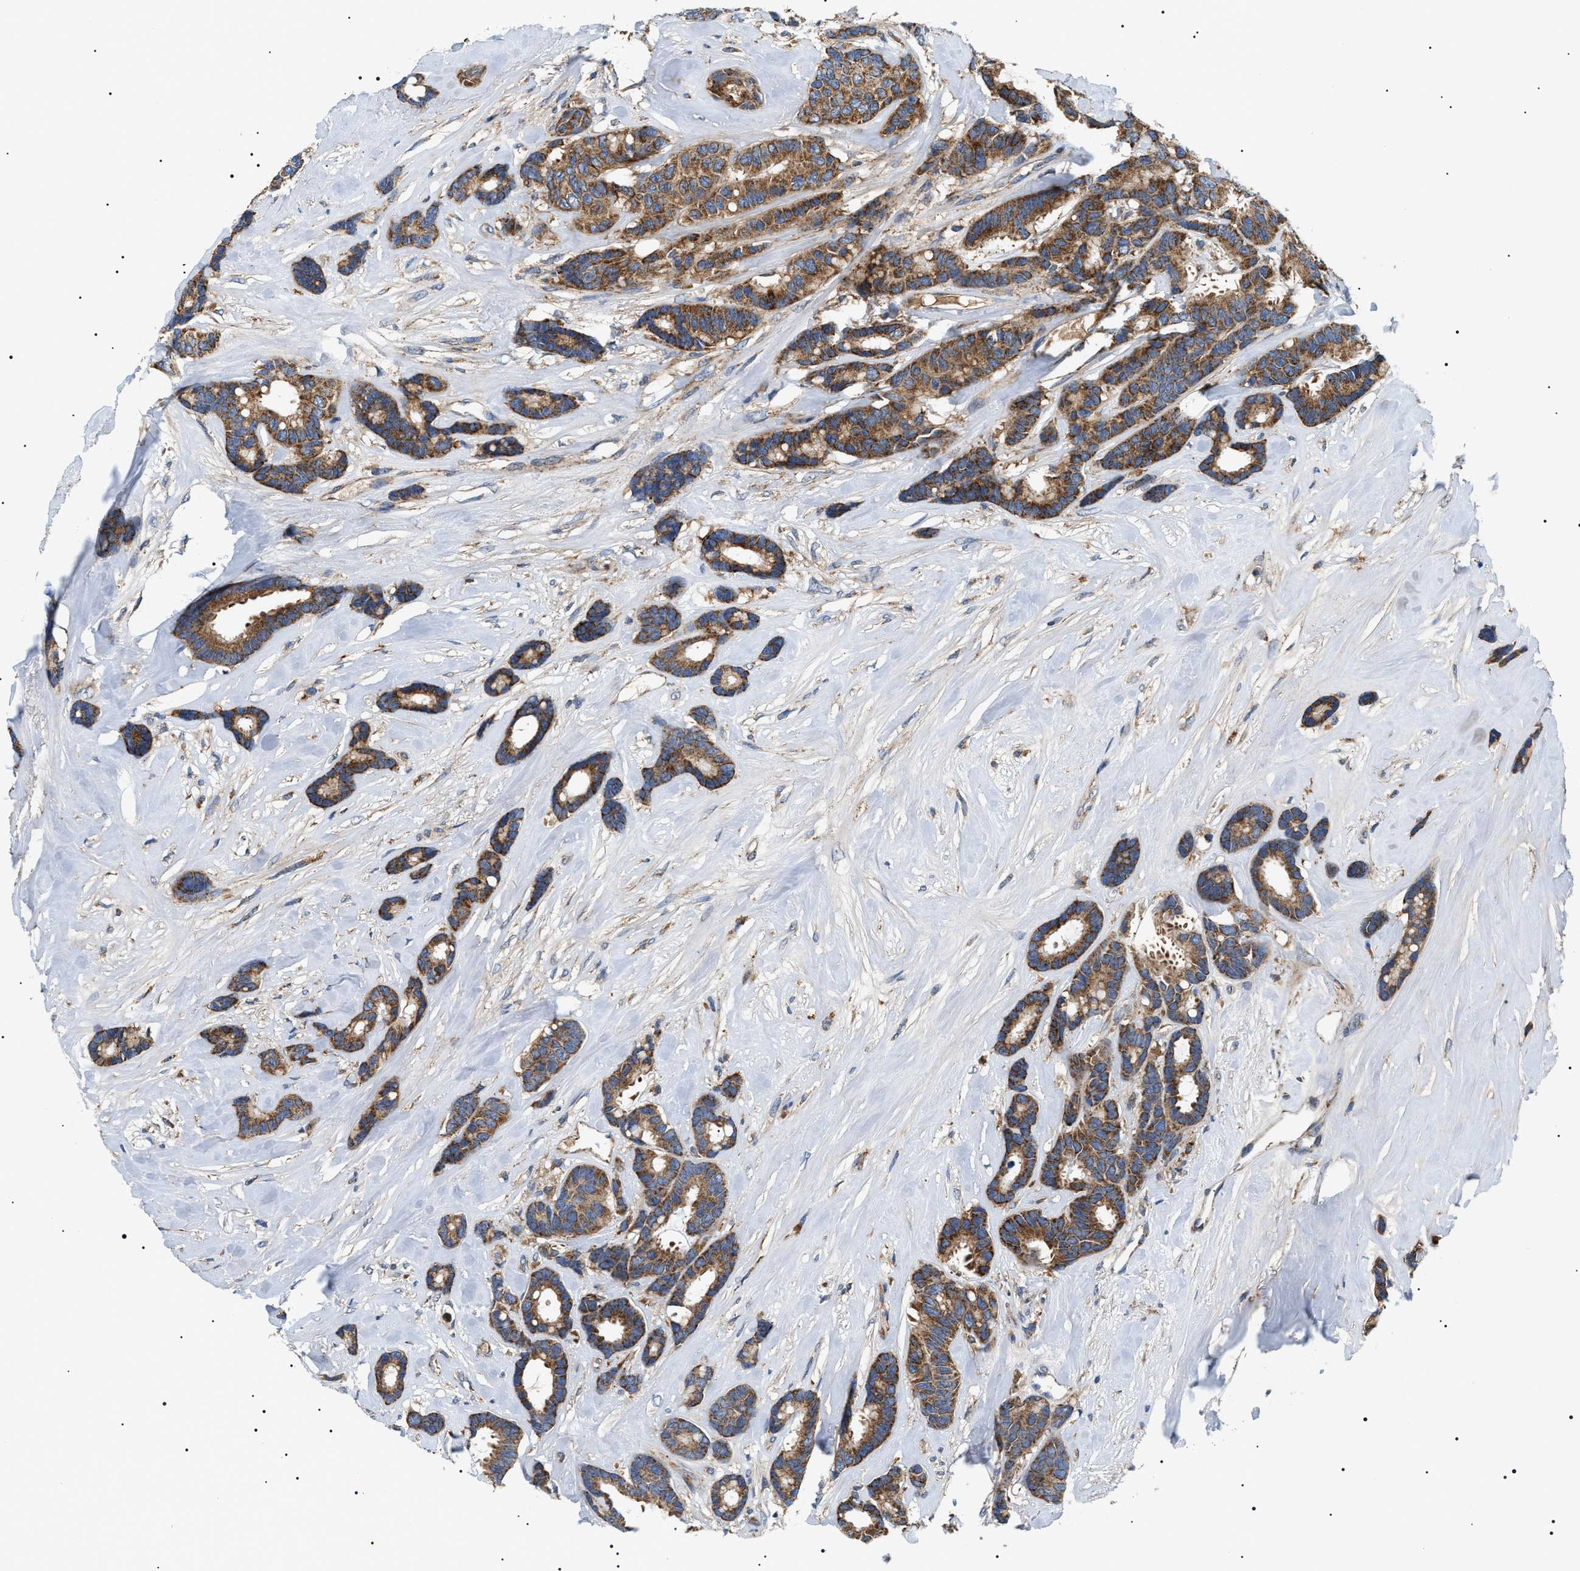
{"staining": {"intensity": "moderate", "quantity": ">75%", "location": "cytoplasmic/membranous"}, "tissue": "breast cancer", "cell_type": "Tumor cells", "image_type": "cancer", "snomed": [{"axis": "morphology", "description": "Duct carcinoma"}, {"axis": "topography", "description": "Breast"}], "caption": "Immunohistochemistry photomicrograph of human breast infiltrating ductal carcinoma stained for a protein (brown), which exhibits medium levels of moderate cytoplasmic/membranous expression in about >75% of tumor cells.", "gene": "OXSM", "patient": {"sex": "female", "age": 87}}